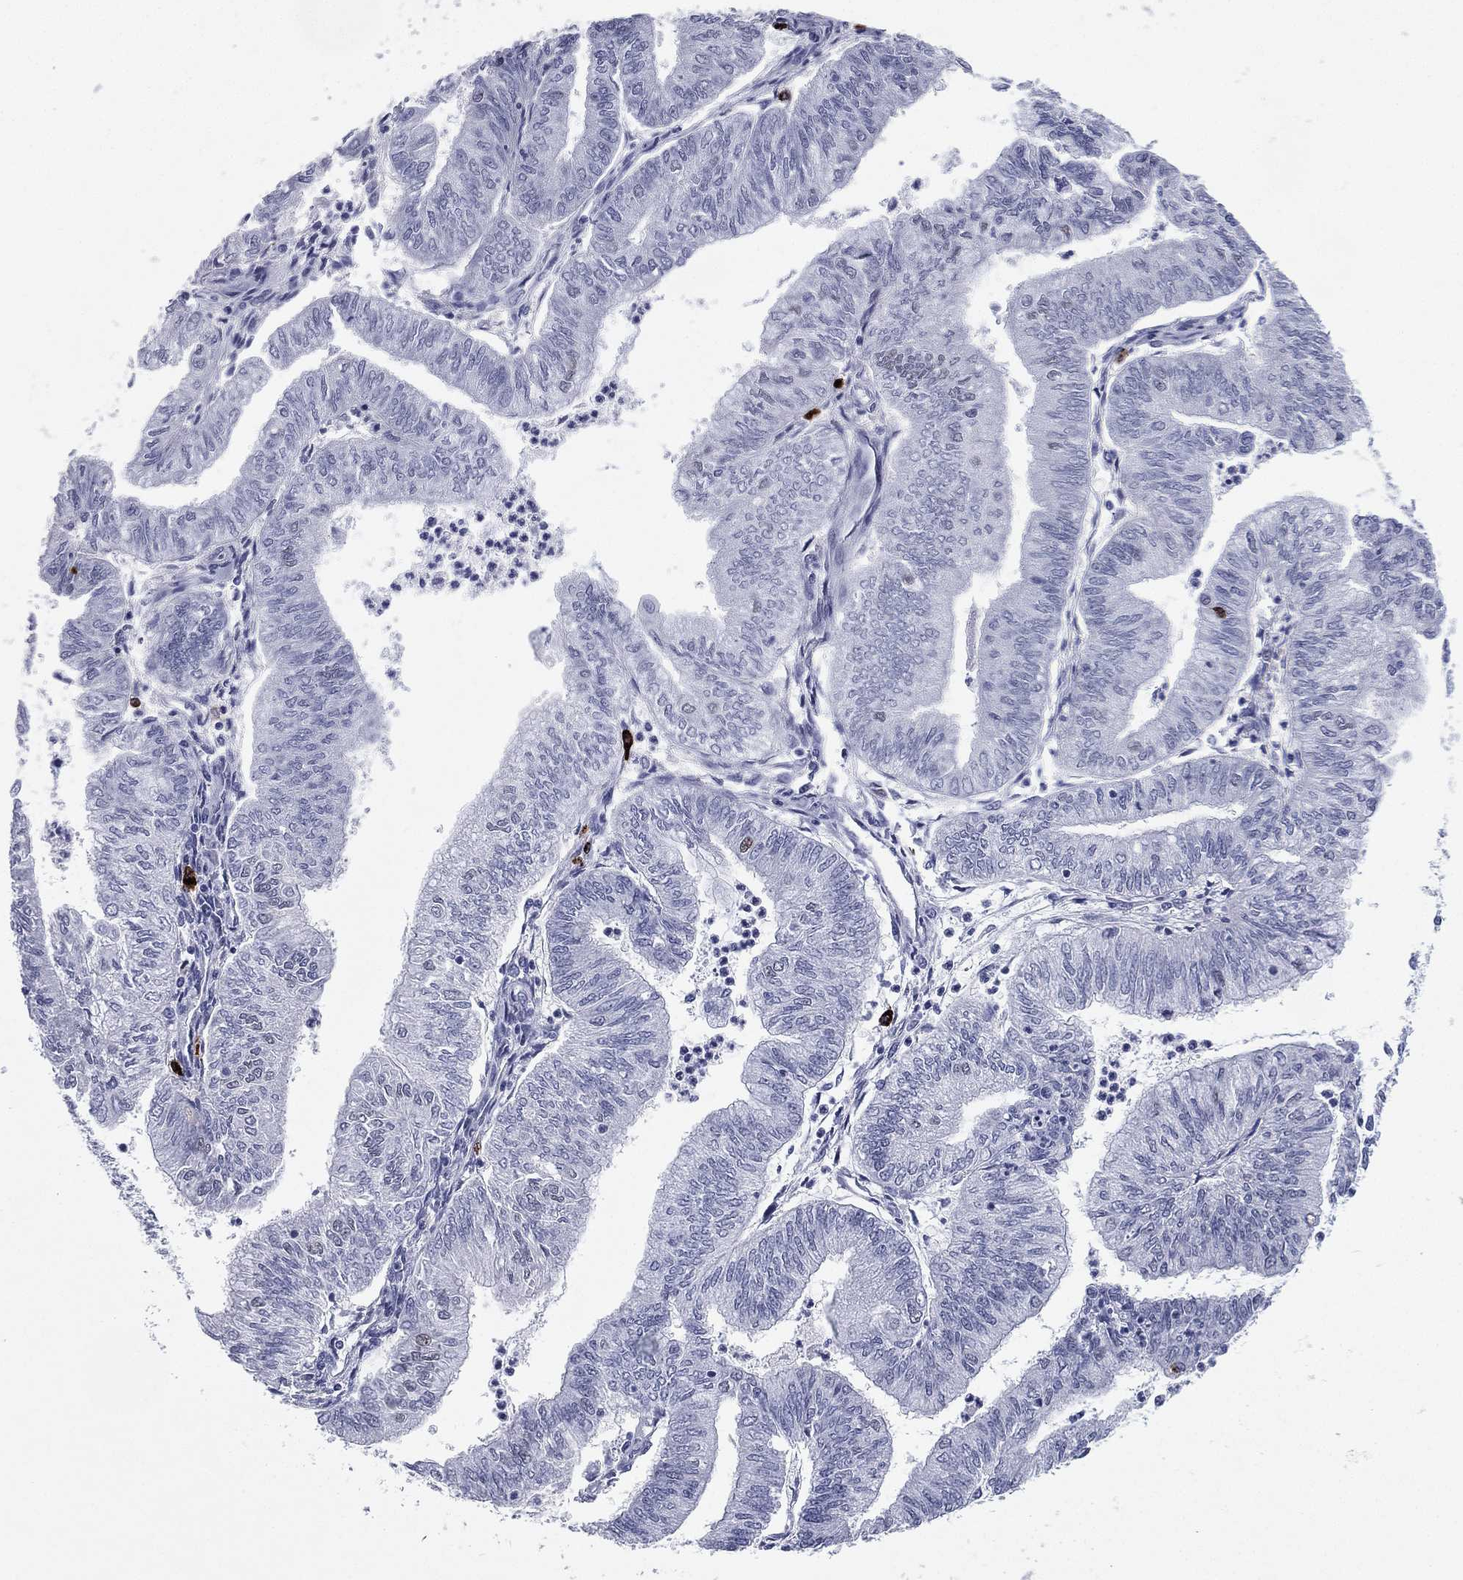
{"staining": {"intensity": "negative", "quantity": "none", "location": "none"}, "tissue": "endometrial cancer", "cell_type": "Tumor cells", "image_type": "cancer", "snomed": [{"axis": "morphology", "description": "Adenocarcinoma, NOS"}, {"axis": "topography", "description": "Endometrium"}], "caption": "DAB (3,3'-diaminobenzidine) immunohistochemical staining of adenocarcinoma (endometrial) shows no significant expression in tumor cells.", "gene": "HLA-DOA", "patient": {"sex": "female", "age": 59}}